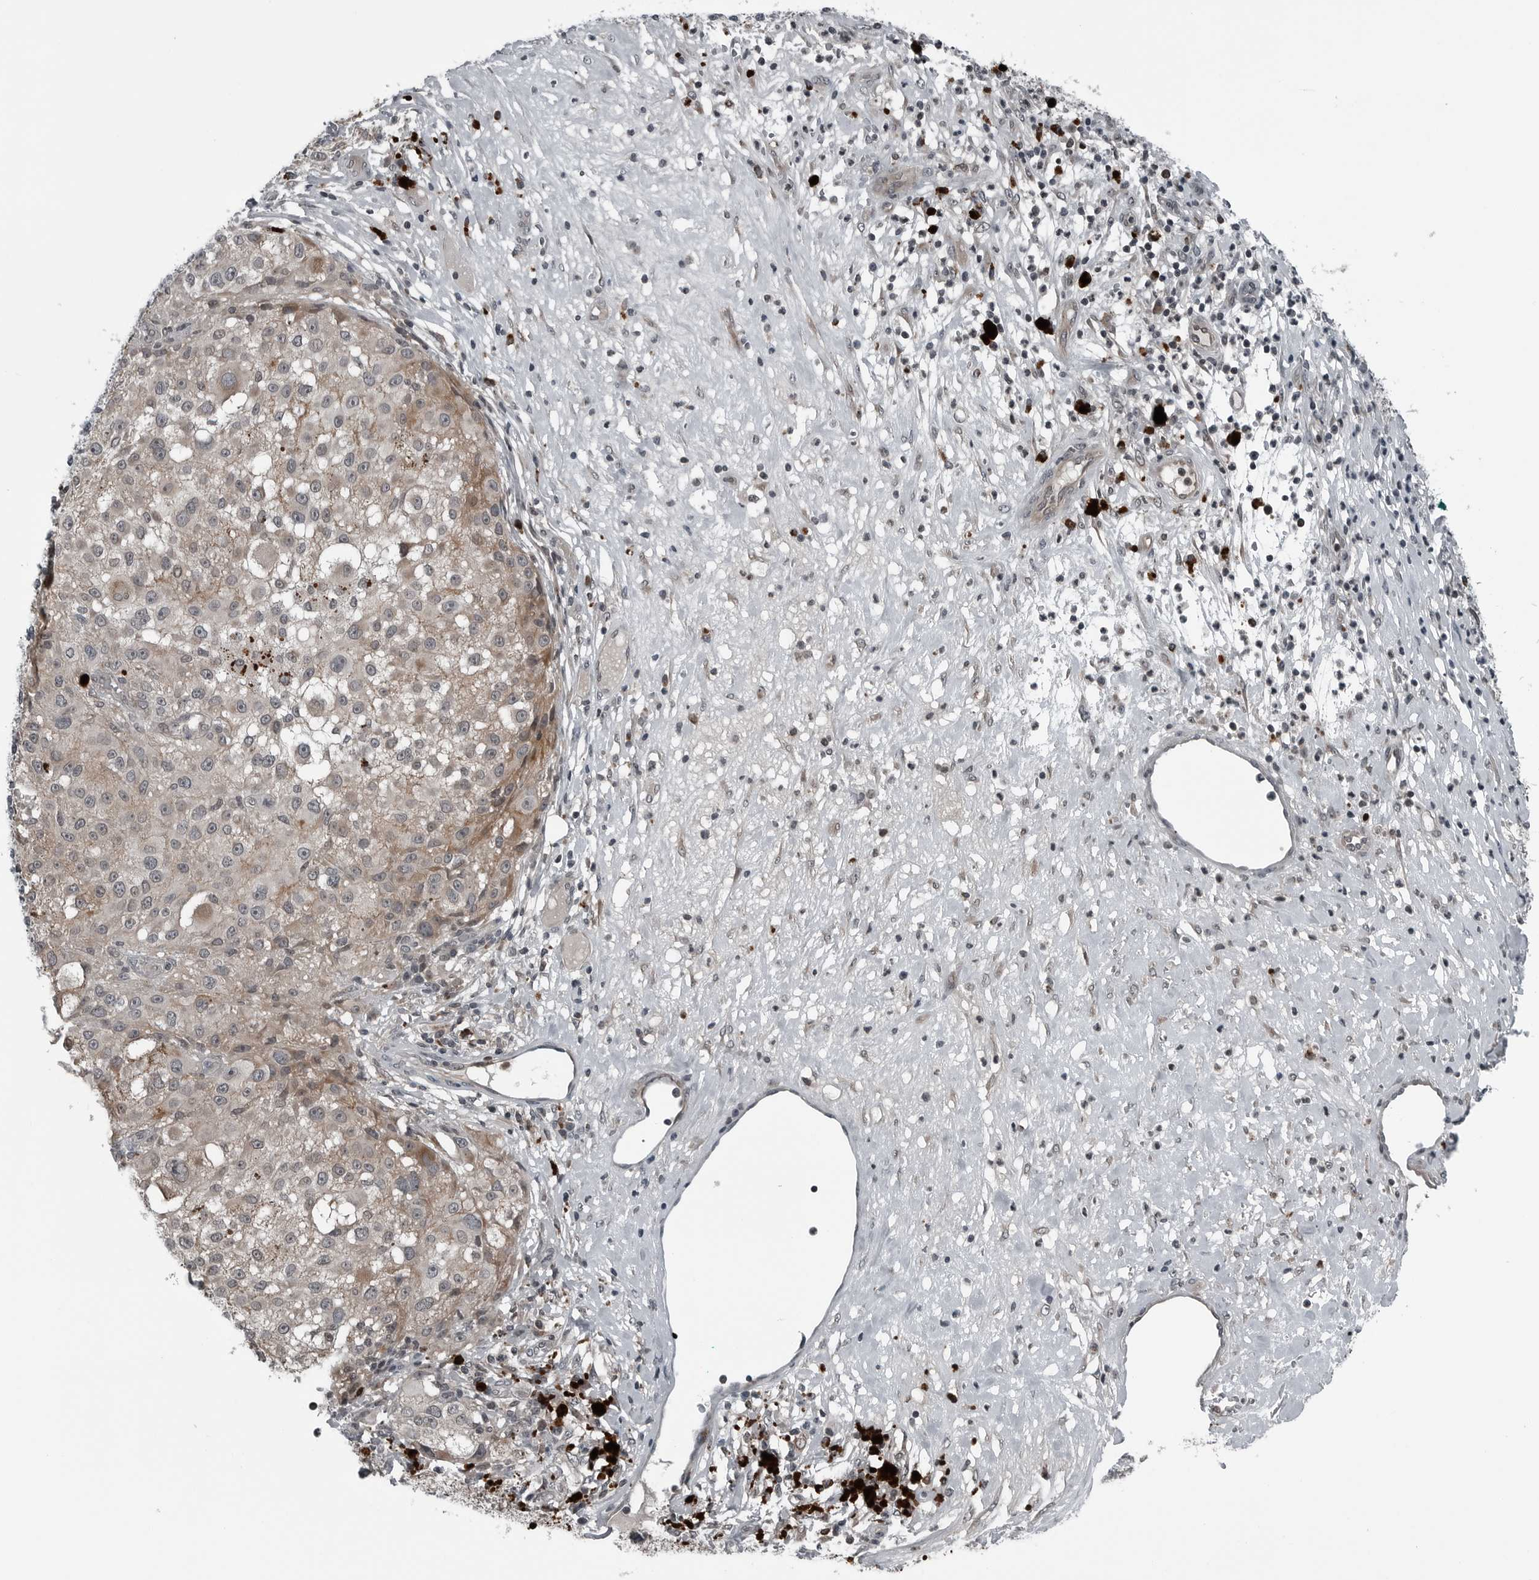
{"staining": {"intensity": "weak", "quantity": "25%-75%", "location": "cytoplasmic/membranous"}, "tissue": "melanoma", "cell_type": "Tumor cells", "image_type": "cancer", "snomed": [{"axis": "morphology", "description": "Necrosis, NOS"}, {"axis": "morphology", "description": "Malignant melanoma, NOS"}, {"axis": "topography", "description": "Skin"}], "caption": "Malignant melanoma stained with a brown dye exhibits weak cytoplasmic/membranous positive staining in about 25%-75% of tumor cells.", "gene": "GAK", "patient": {"sex": "female", "age": 87}}